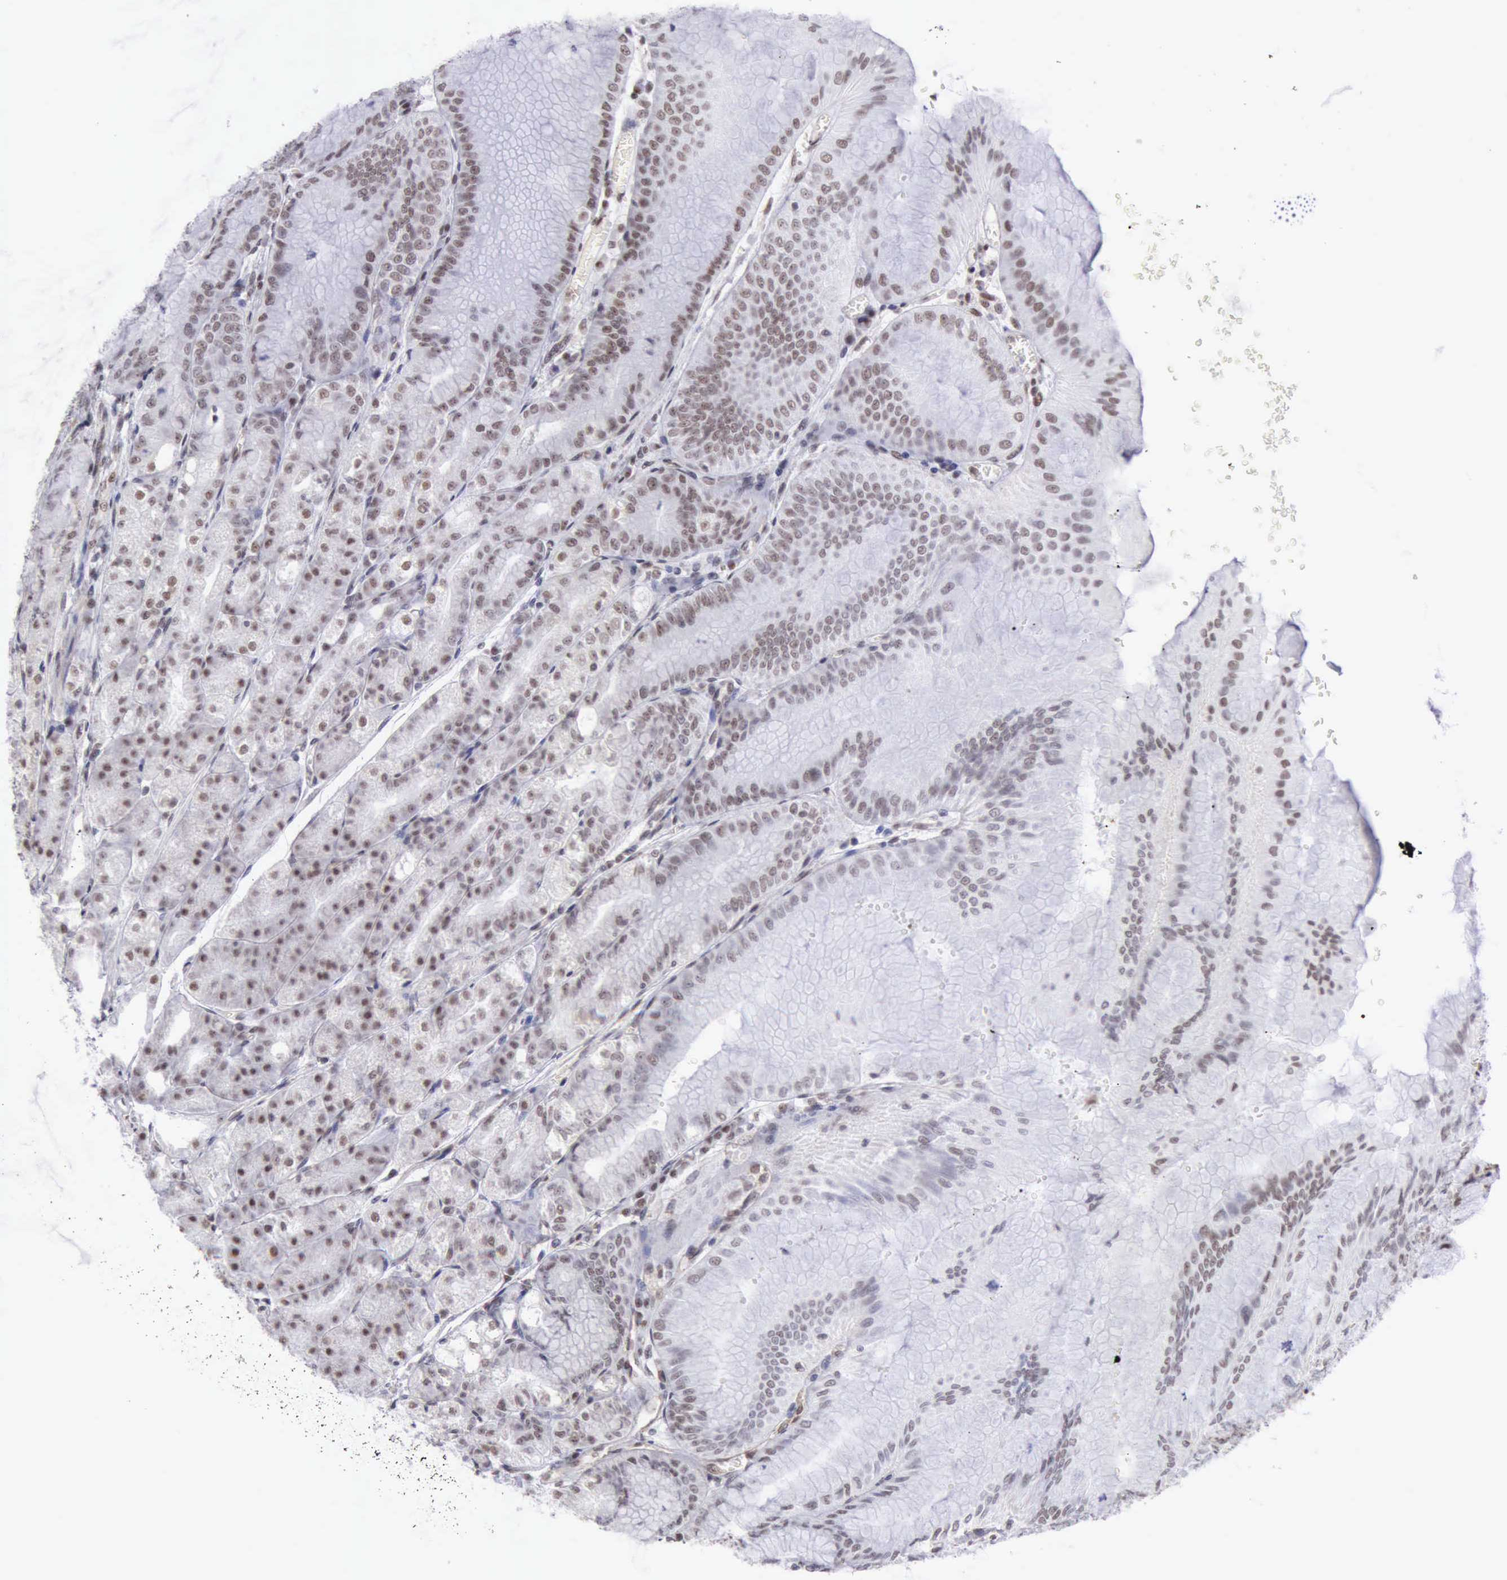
{"staining": {"intensity": "weak", "quantity": ">75%", "location": "nuclear"}, "tissue": "stomach", "cell_type": "Glandular cells", "image_type": "normal", "snomed": [{"axis": "morphology", "description": "Normal tissue, NOS"}, {"axis": "topography", "description": "Stomach, lower"}], "caption": "This histopathology image exhibits benign stomach stained with immunohistochemistry to label a protein in brown. The nuclear of glandular cells show weak positivity for the protein. Nuclei are counter-stained blue.", "gene": "ERCC4", "patient": {"sex": "male", "age": 71}}